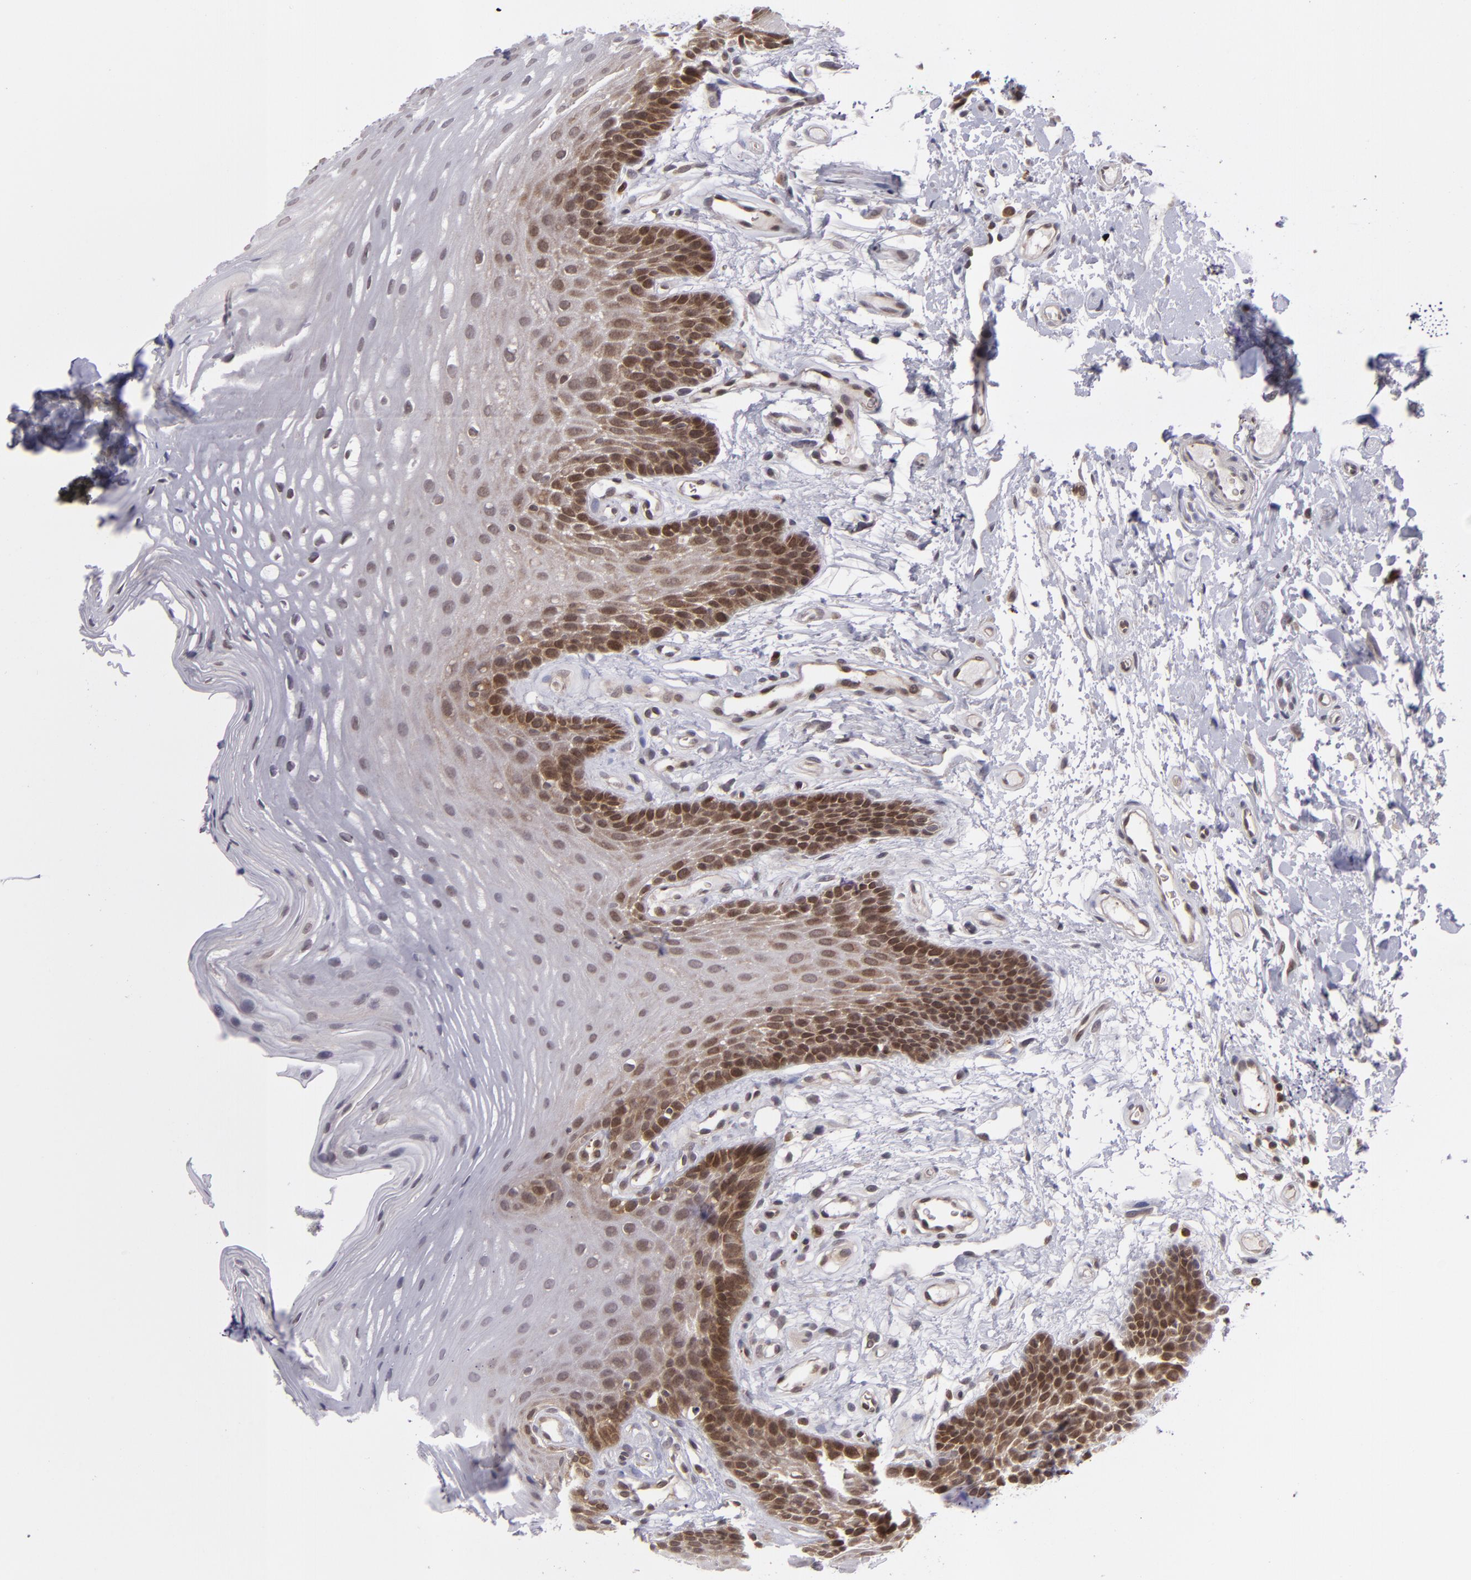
{"staining": {"intensity": "strong", "quantity": "25%-75%", "location": "nuclear"}, "tissue": "oral mucosa", "cell_type": "Squamous epithelial cells", "image_type": "normal", "snomed": [{"axis": "morphology", "description": "Normal tissue, NOS"}, {"axis": "topography", "description": "Oral tissue"}], "caption": "IHC (DAB) staining of benign human oral mucosa displays strong nuclear protein expression in approximately 25%-75% of squamous epithelial cells.", "gene": "ZBTB33", "patient": {"sex": "male", "age": 62}}